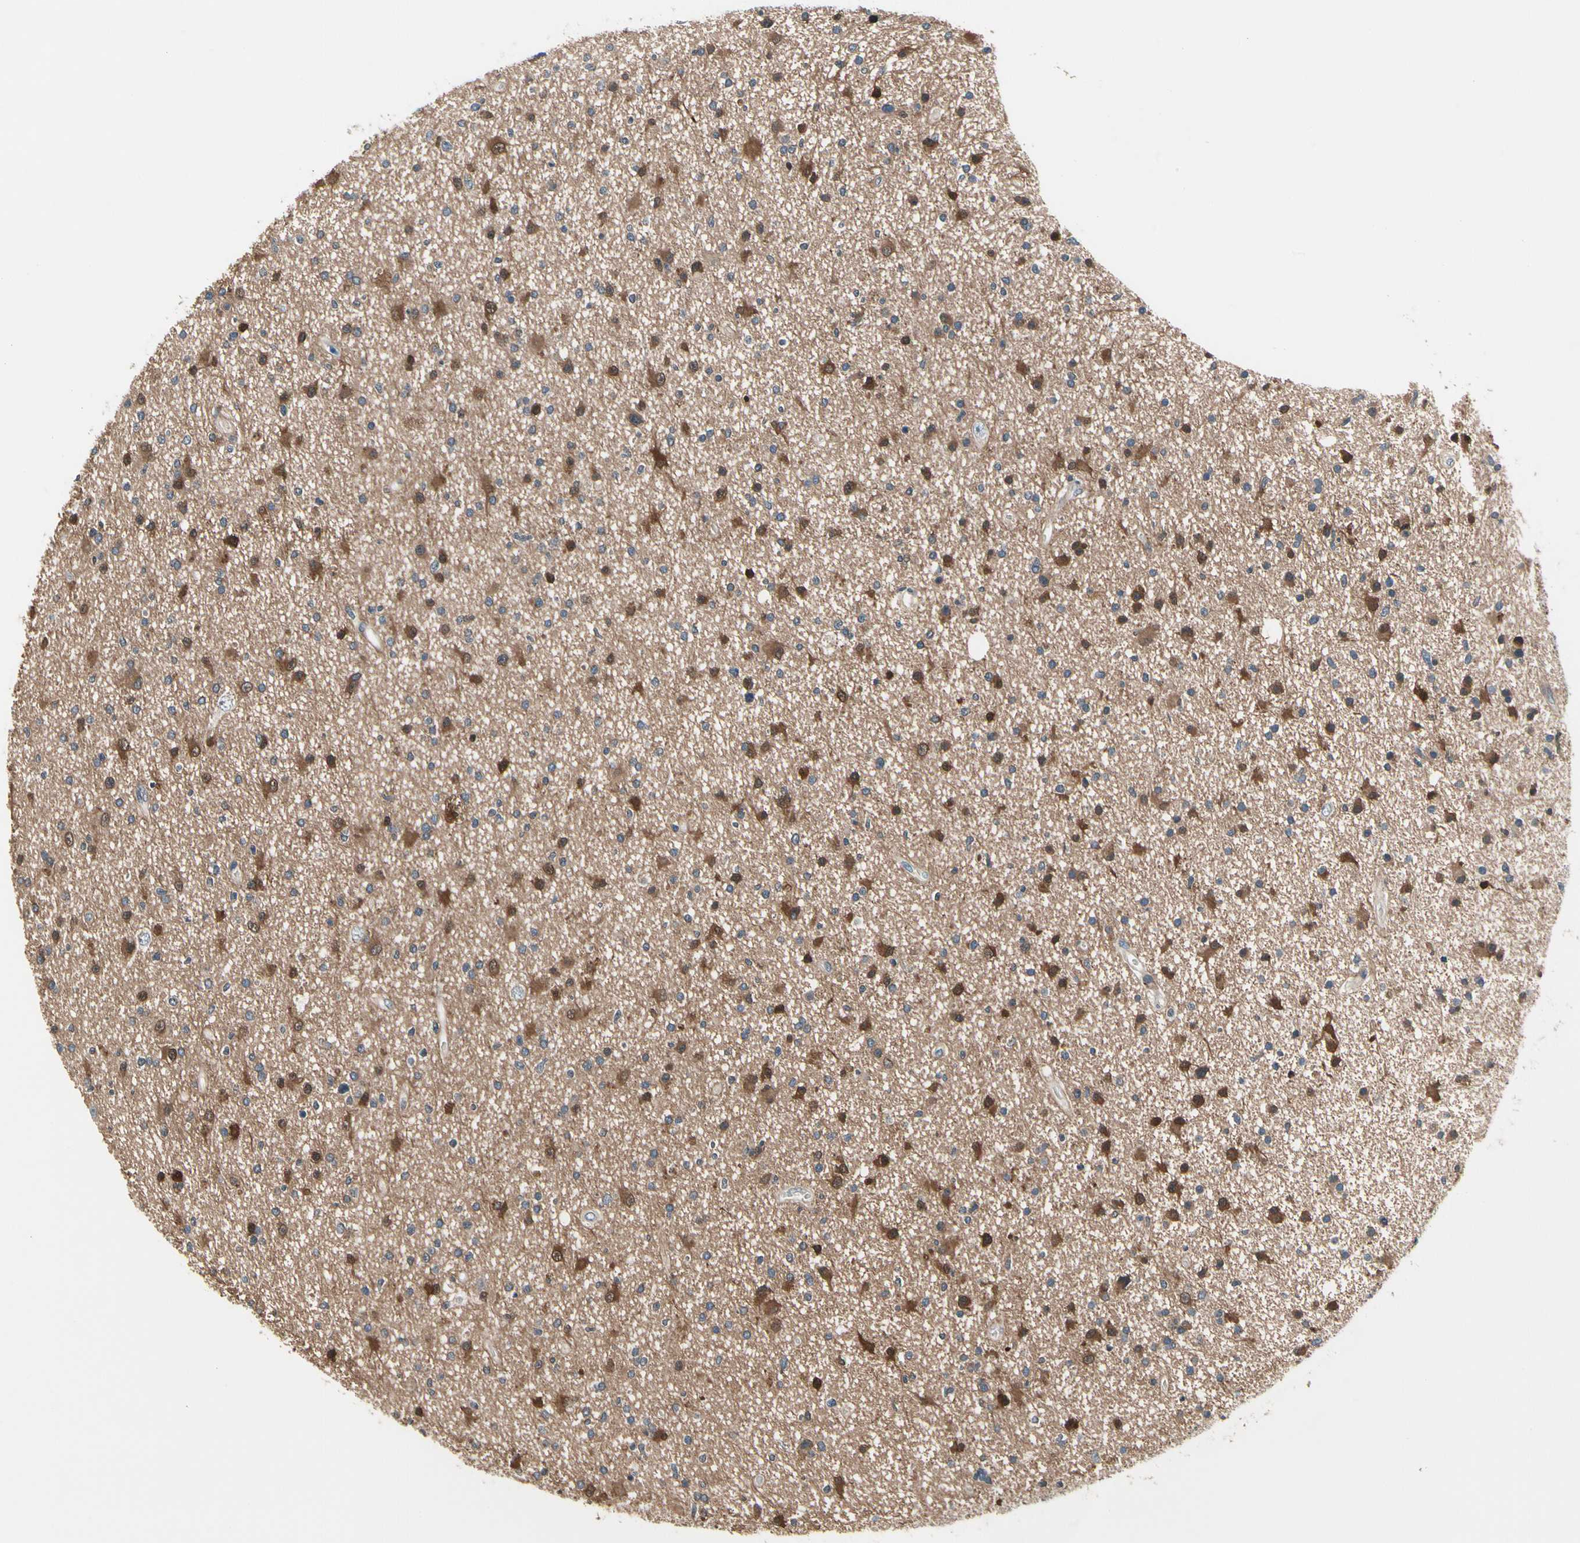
{"staining": {"intensity": "moderate", "quantity": "25%-75%", "location": "cytoplasmic/membranous,nuclear"}, "tissue": "glioma", "cell_type": "Tumor cells", "image_type": "cancer", "snomed": [{"axis": "morphology", "description": "Glioma, malignant, High grade"}, {"axis": "topography", "description": "Brain"}], "caption": "High-grade glioma (malignant) stained with a brown dye shows moderate cytoplasmic/membranous and nuclear positive expression in approximately 25%-75% of tumor cells.", "gene": "PRDX6", "patient": {"sex": "male", "age": 33}}